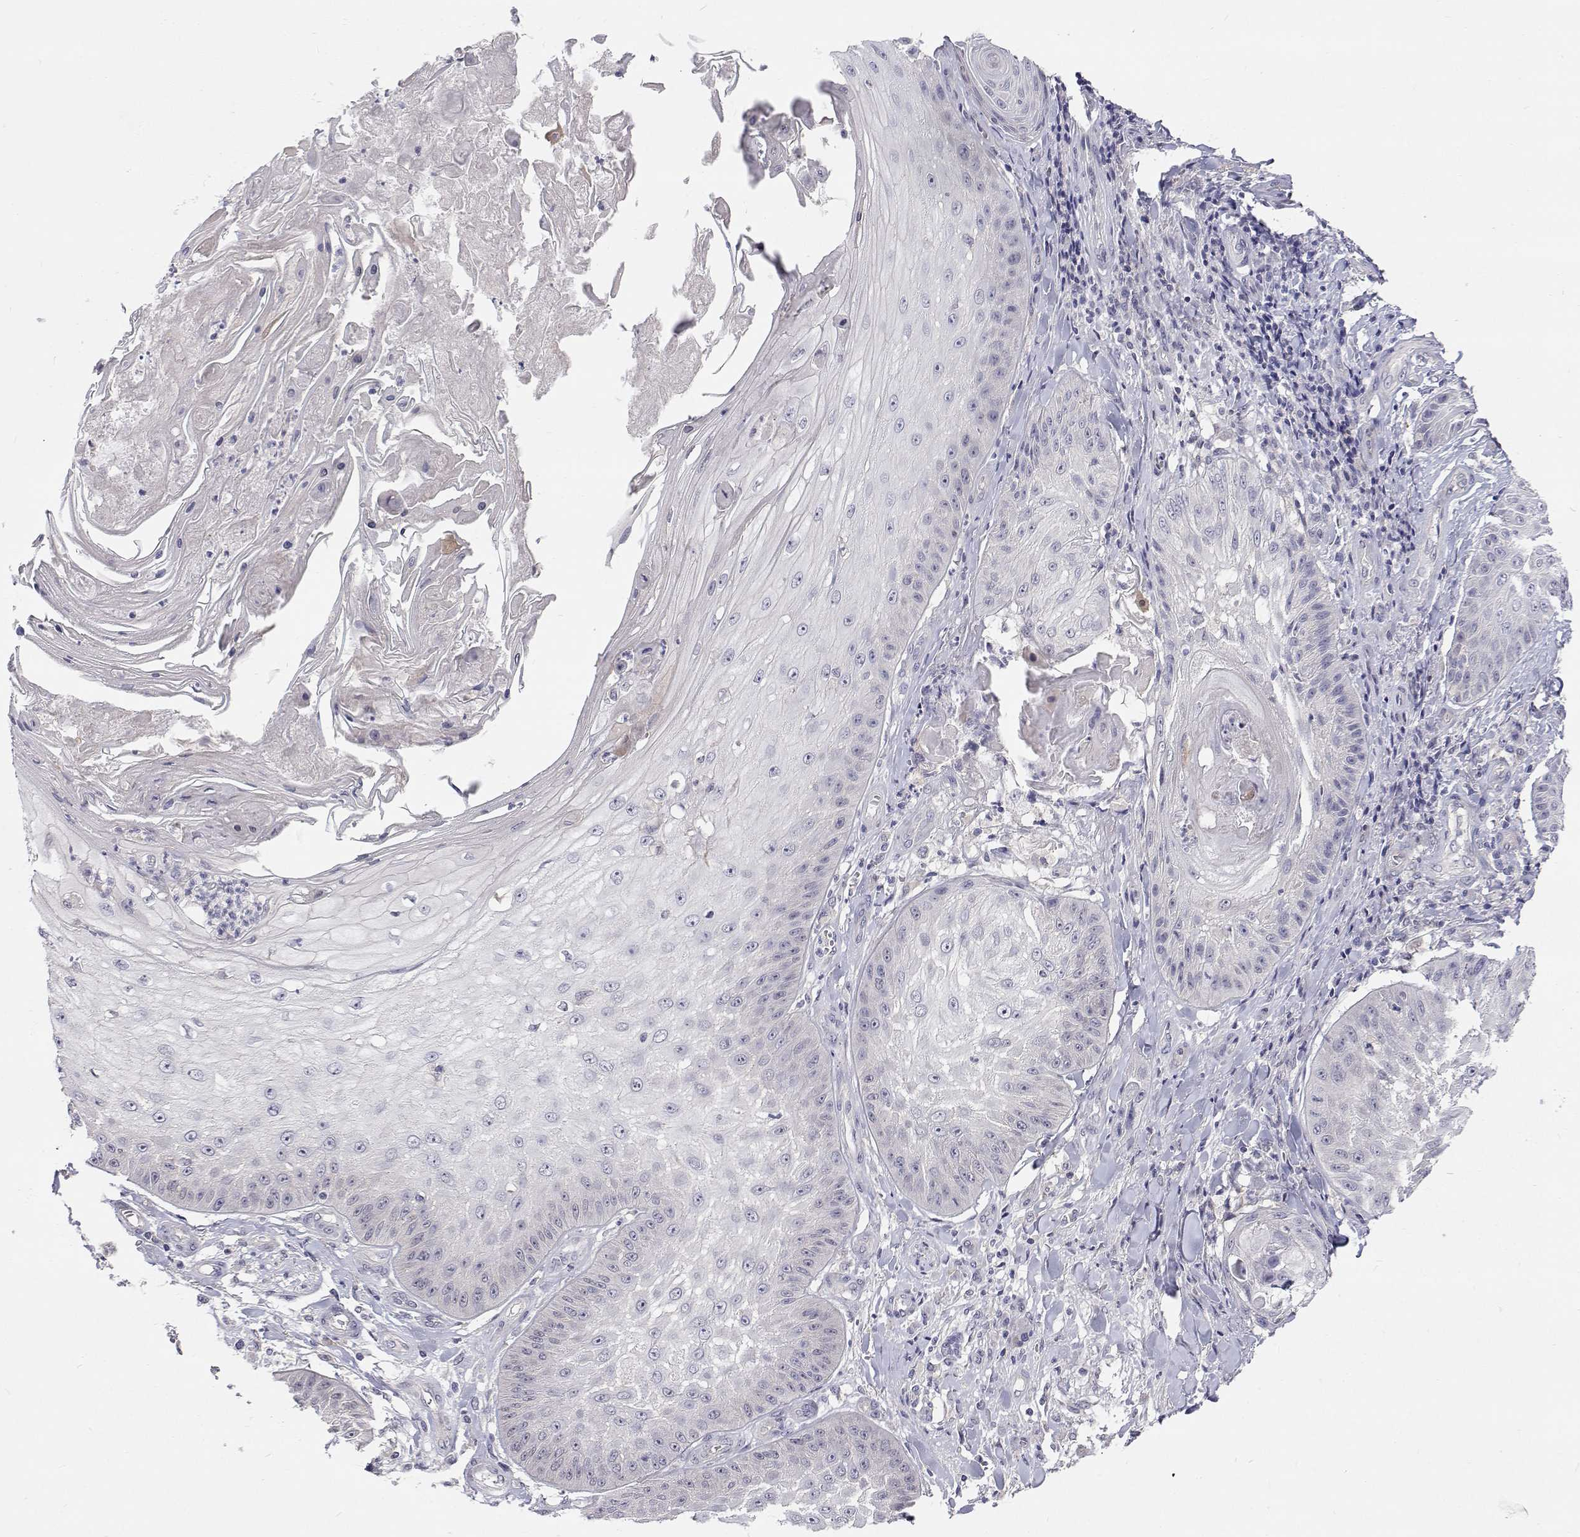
{"staining": {"intensity": "weak", "quantity": "<25%", "location": "nuclear"}, "tissue": "skin cancer", "cell_type": "Tumor cells", "image_type": "cancer", "snomed": [{"axis": "morphology", "description": "Squamous cell carcinoma, NOS"}, {"axis": "topography", "description": "Skin"}], "caption": "Skin cancer was stained to show a protein in brown. There is no significant positivity in tumor cells.", "gene": "MYPN", "patient": {"sex": "male", "age": 70}}